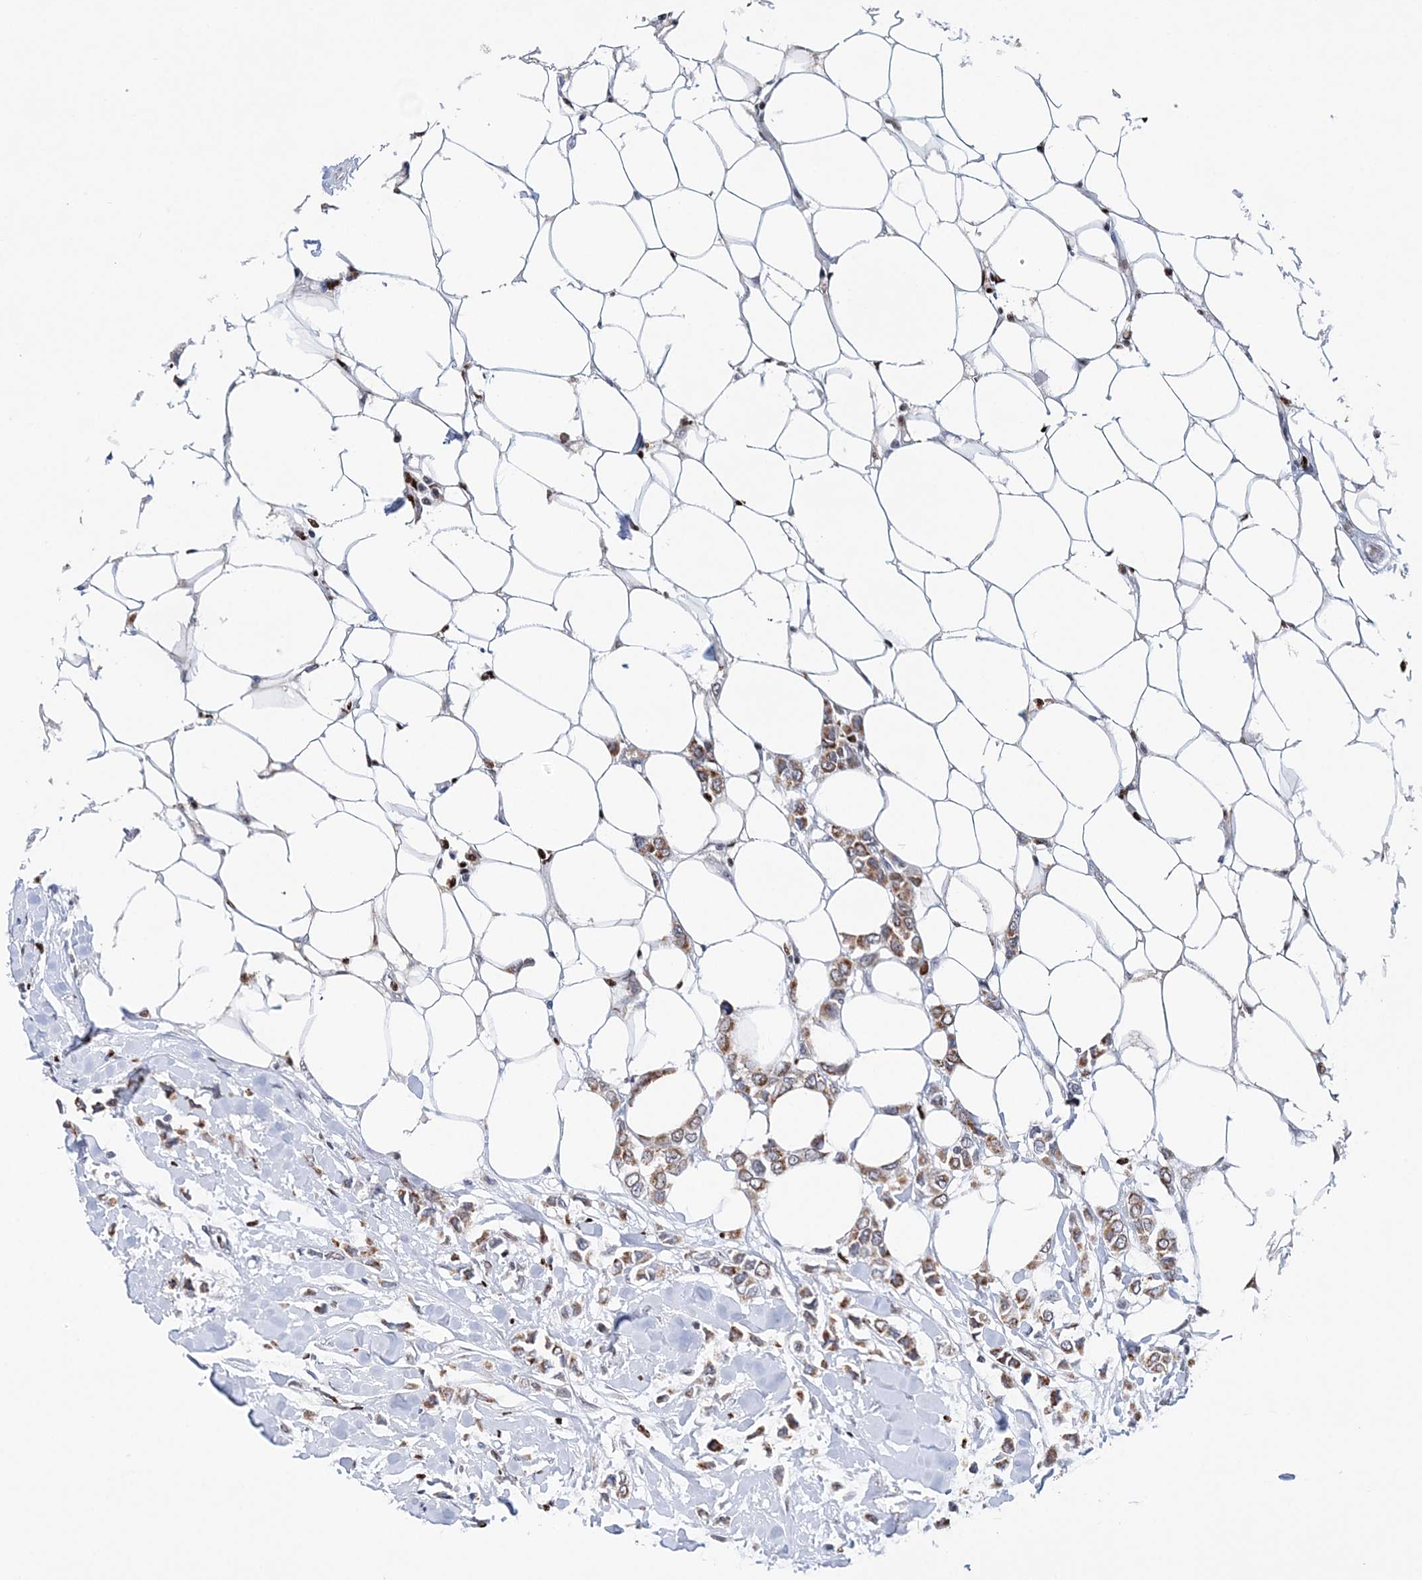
{"staining": {"intensity": "moderate", "quantity": "25%-75%", "location": "cytoplasmic/membranous"}, "tissue": "breast cancer", "cell_type": "Tumor cells", "image_type": "cancer", "snomed": [{"axis": "morphology", "description": "Lobular carcinoma"}, {"axis": "topography", "description": "Breast"}], "caption": "Tumor cells reveal medium levels of moderate cytoplasmic/membranous staining in approximately 25%-75% of cells in breast cancer (lobular carcinoma).", "gene": "NIT2", "patient": {"sex": "female", "age": 51}}